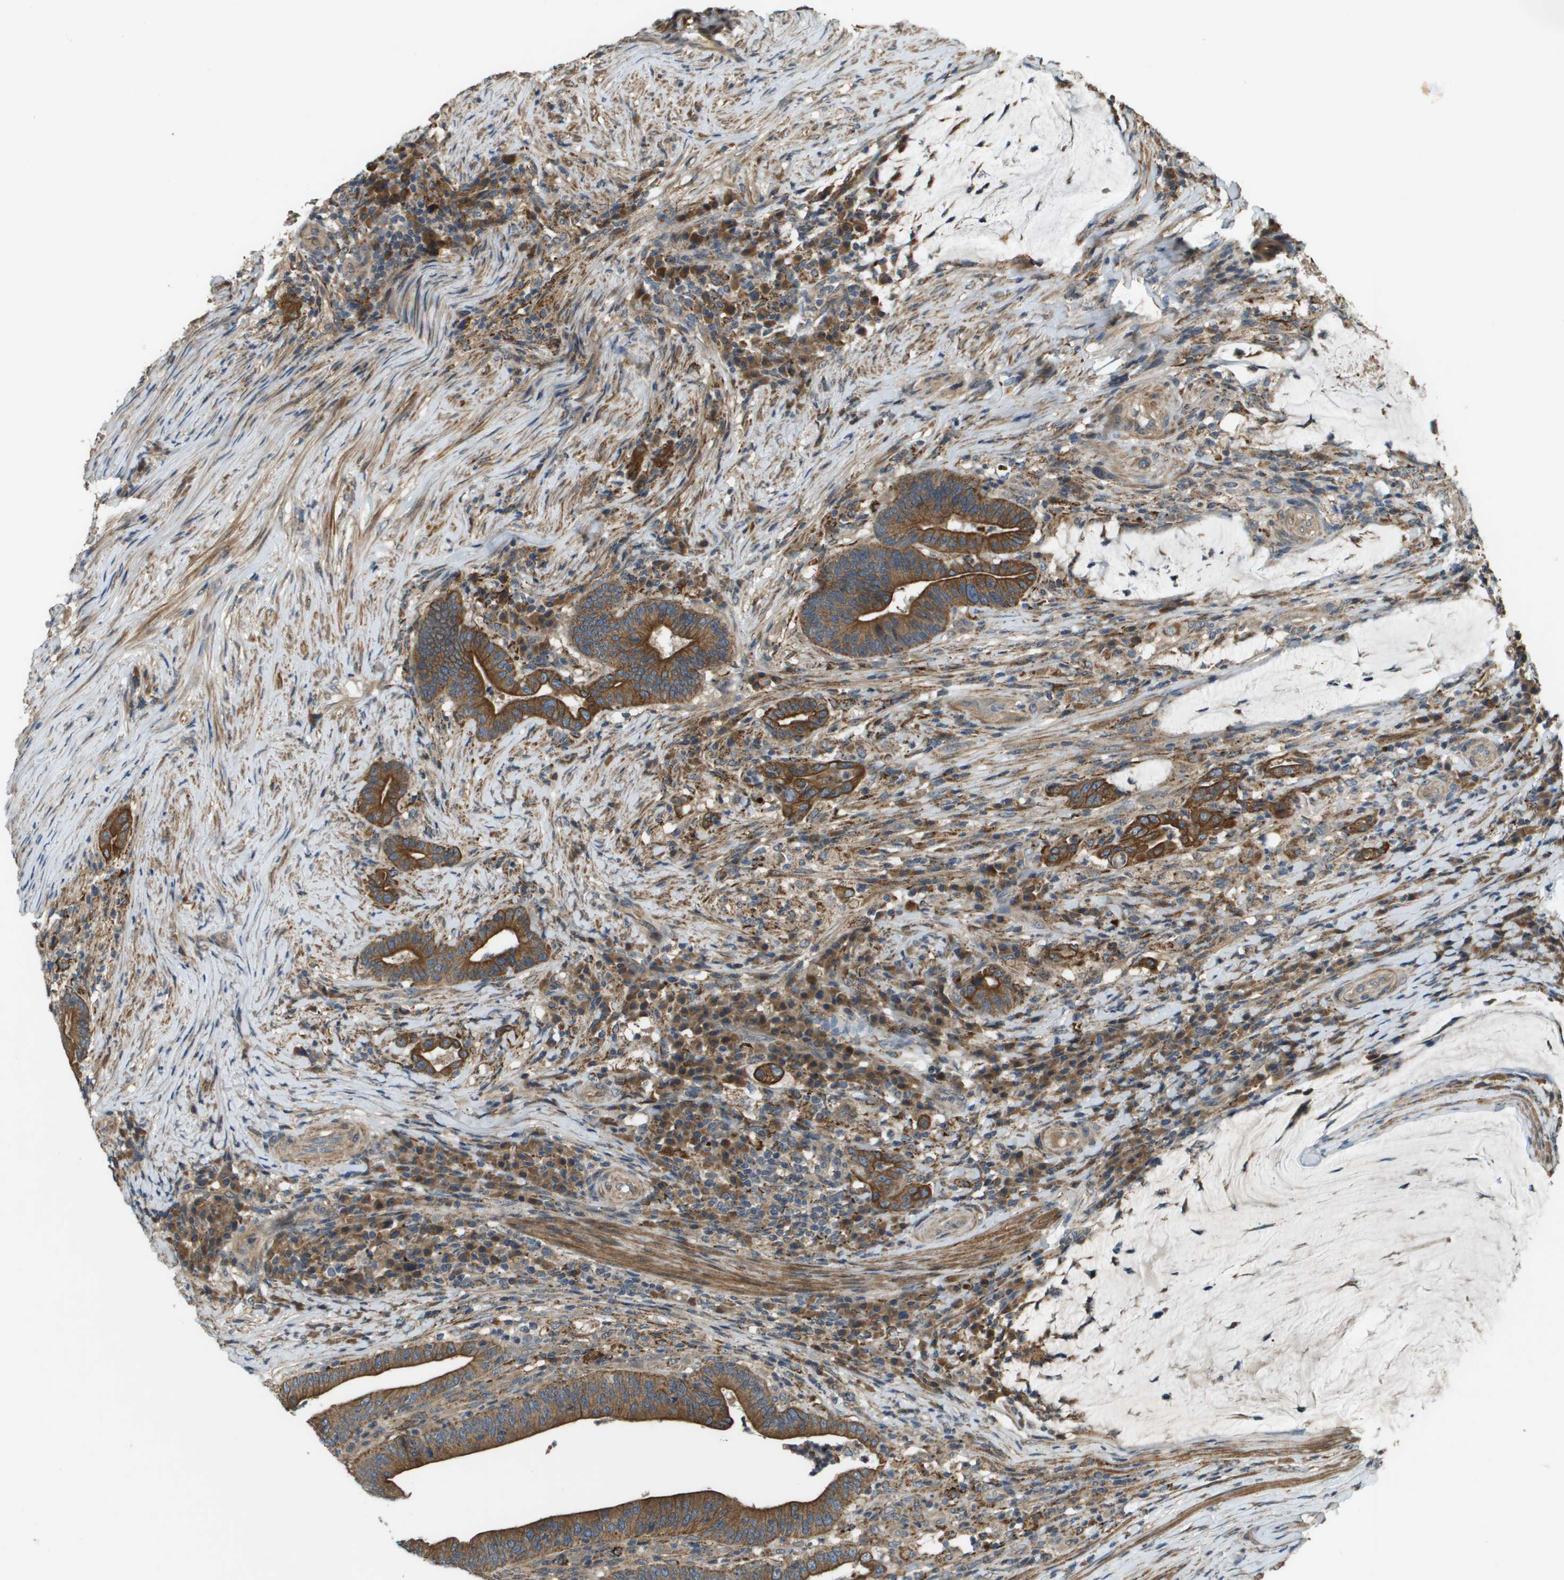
{"staining": {"intensity": "strong", "quantity": ">75%", "location": "cytoplasmic/membranous"}, "tissue": "colorectal cancer", "cell_type": "Tumor cells", "image_type": "cancer", "snomed": [{"axis": "morphology", "description": "Normal tissue, NOS"}, {"axis": "morphology", "description": "Adenocarcinoma, NOS"}, {"axis": "topography", "description": "Colon"}], "caption": "Protein staining demonstrates strong cytoplasmic/membranous staining in about >75% of tumor cells in colorectal adenocarcinoma.", "gene": "CDKN2C", "patient": {"sex": "female", "age": 66}}